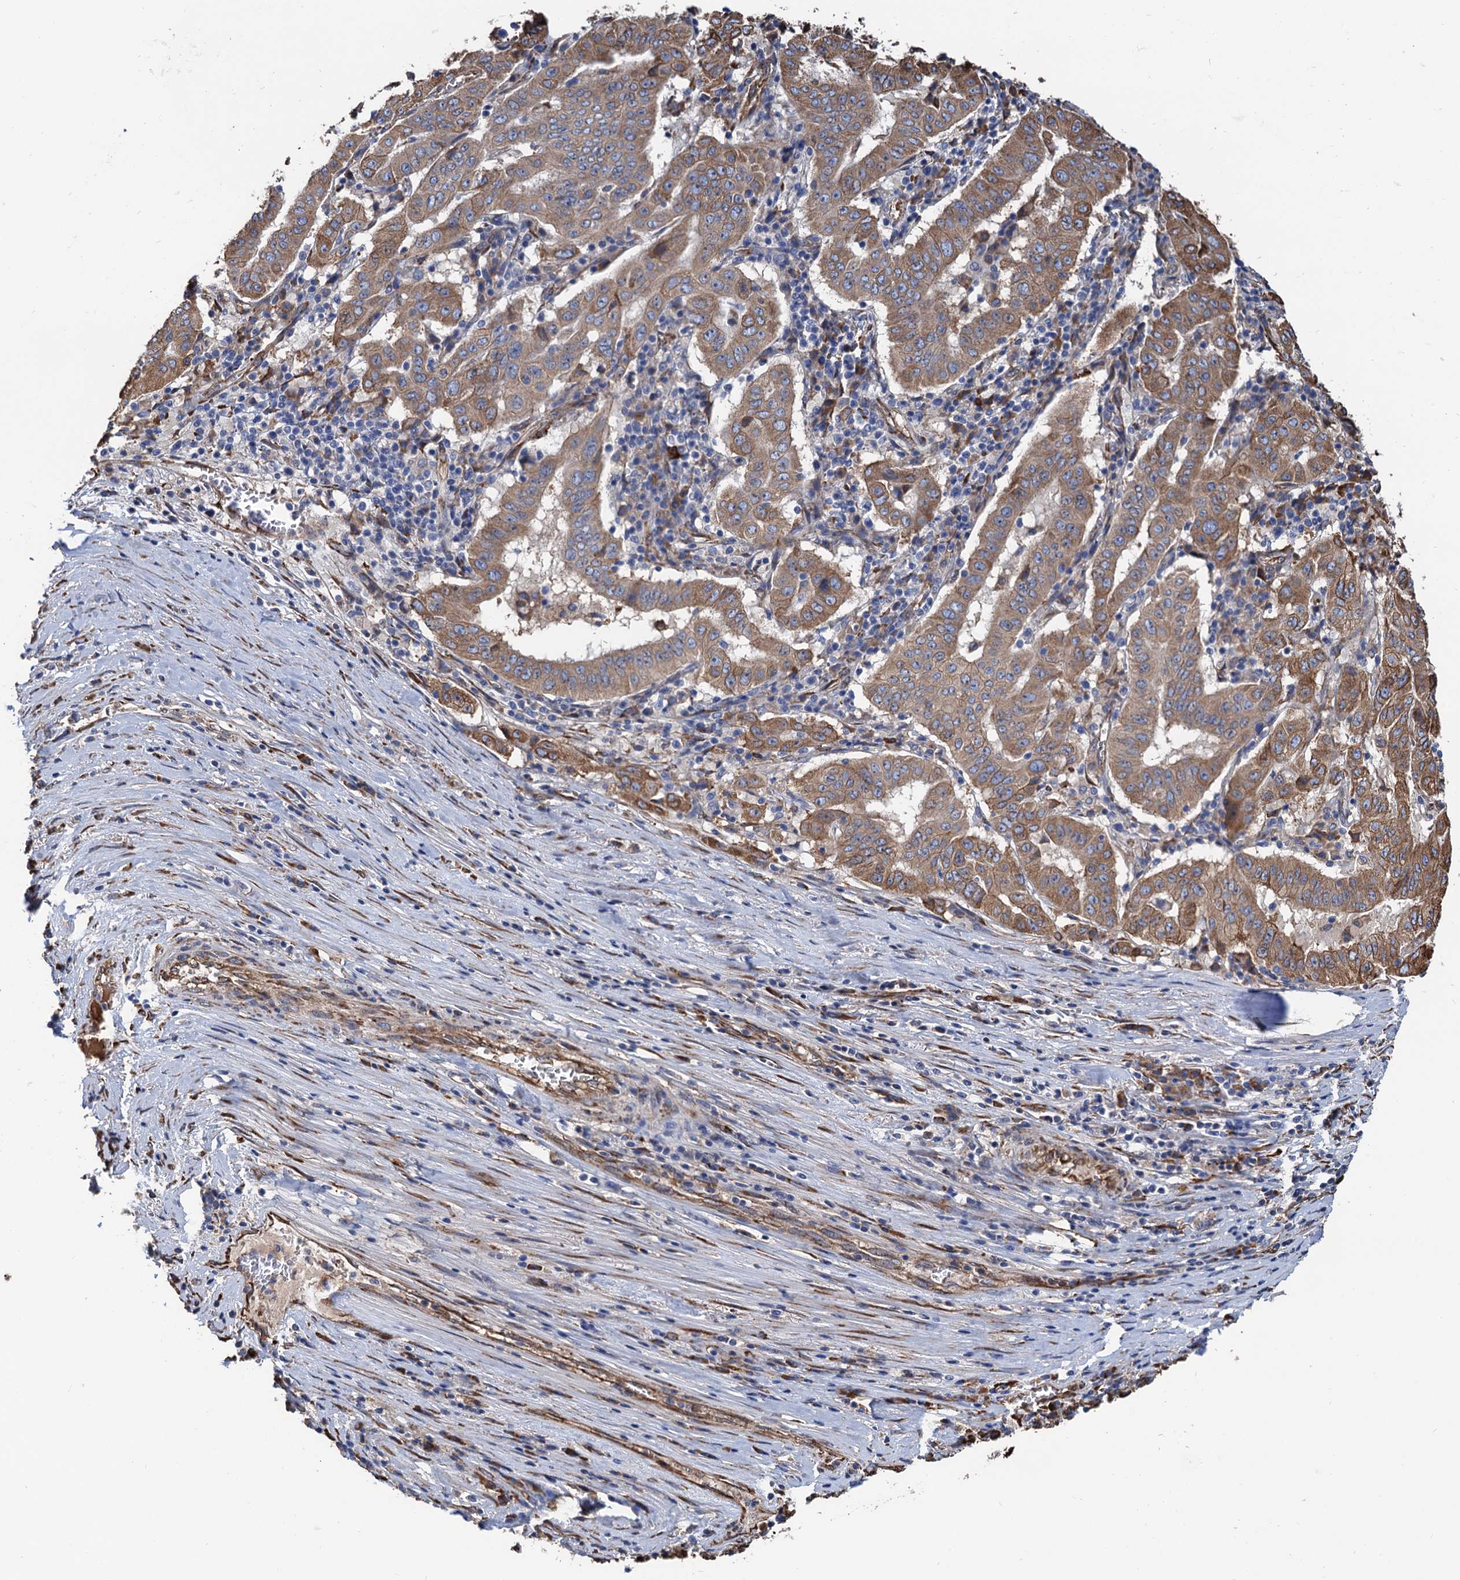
{"staining": {"intensity": "moderate", "quantity": ">75%", "location": "cytoplasmic/membranous"}, "tissue": "pancreatic cancer", "cell_type": "Tumor cells", "image_type": "cancer", "snomed": [{"axis": "morphology", "description": "Adenocarcinoma, NOS"}, {"axis": "topography", "description": "Pancreas"}], "caption": "There is medium levels of moderate cytoplasmic/membranous positivity in tumor cells of pancreatic cancer, as demonstrated by immunohistochemical staining (brown color).", "gene": "CNNM1", "patient": {"sex": "male", "age": 63}}